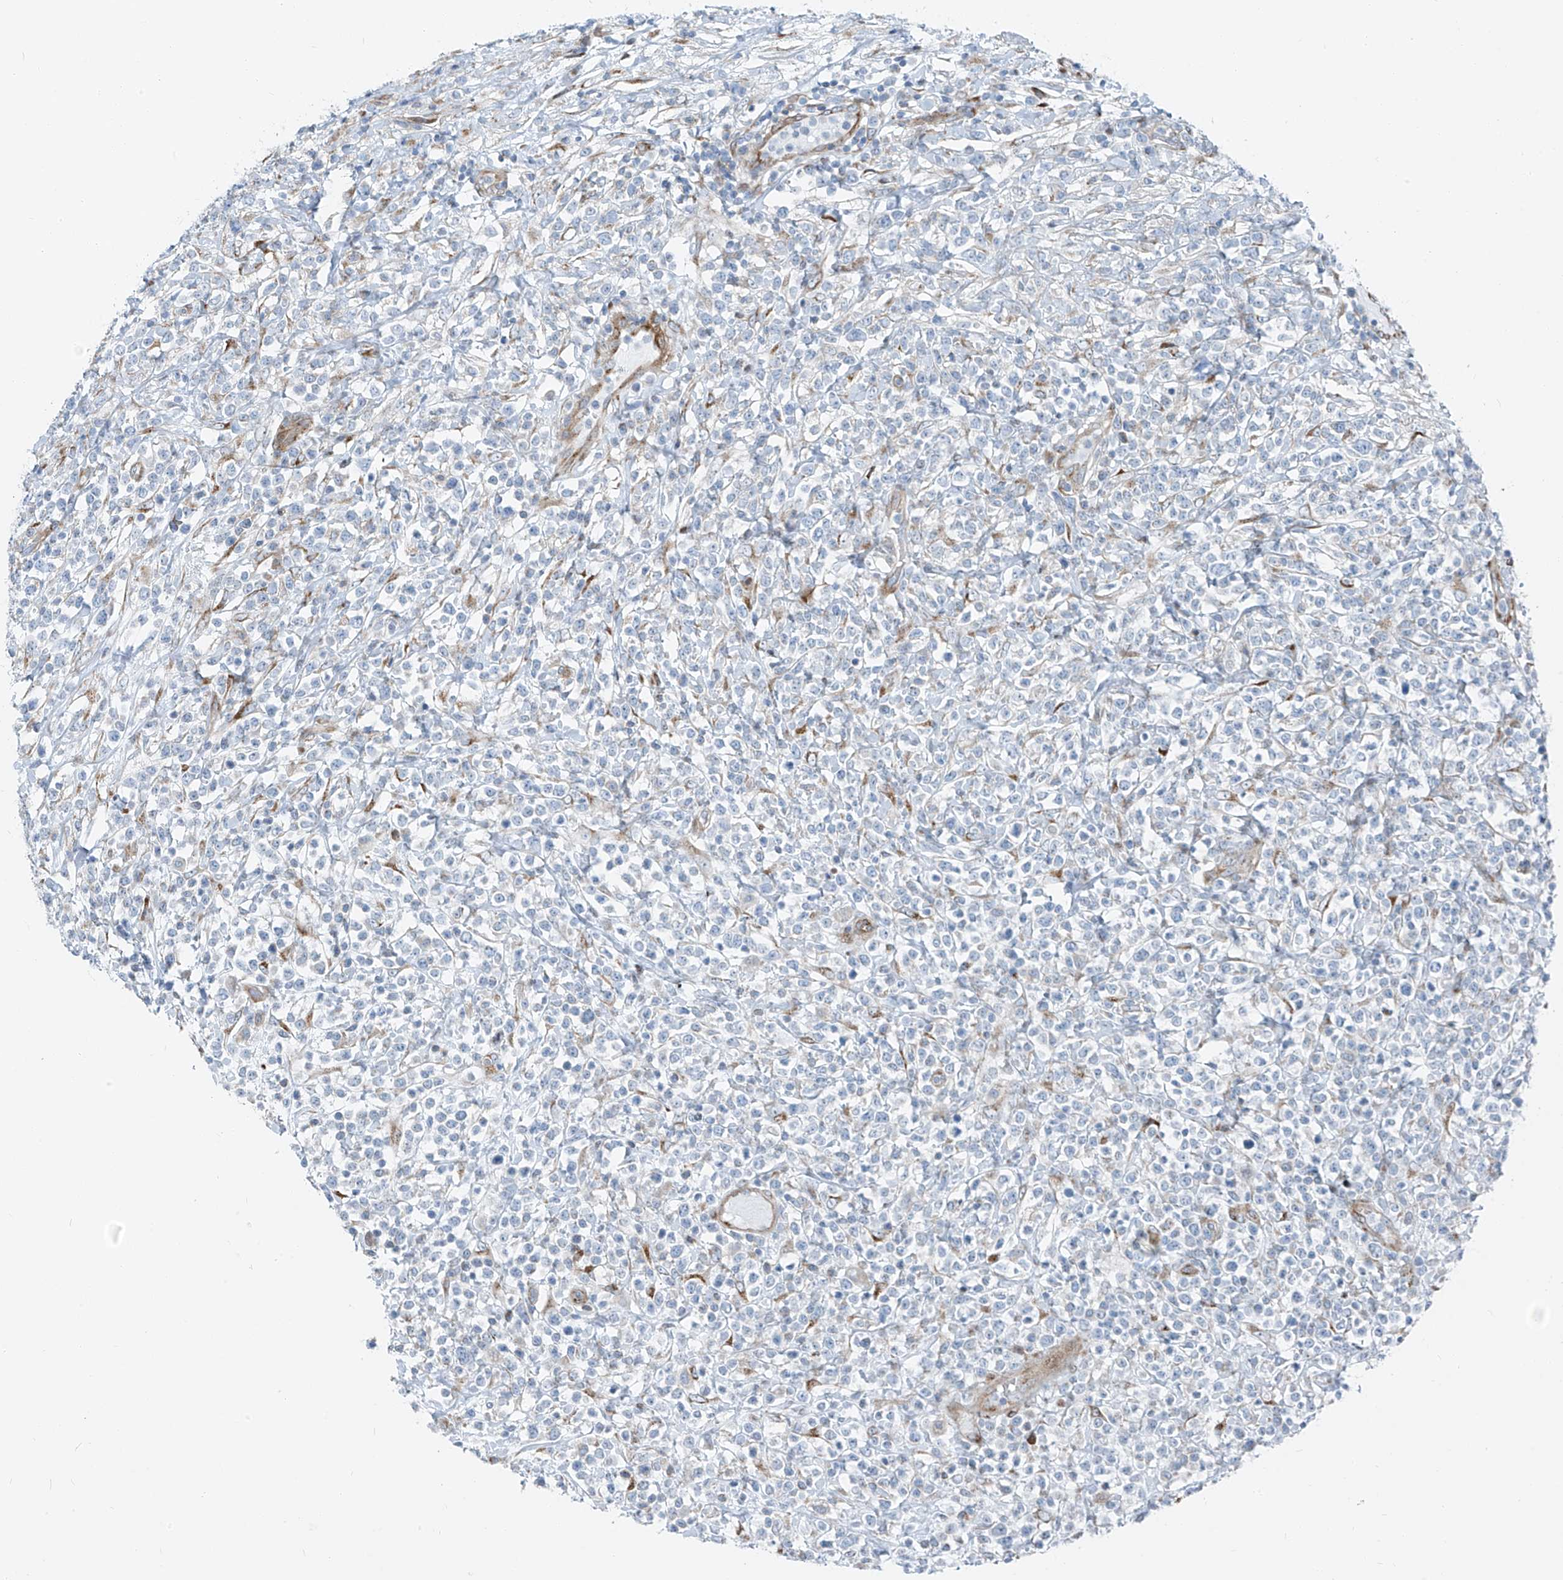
{"staining": {"intensity": "negative", "quantity": "none", "location": "none"}, "tissue": "lymphoma", "cell_type": "Tumor cells", "image_type": "cancer", "snomed": [{"axis": "morphology", "description": "Malignant lymphoma, non-Hodgkin's type, High grade"}, {"axis": "topography", "description": "Colon"}], "caption": "There is no significant expression in tumor cells of lymphoma. (IHC, brightfield microscopy, high magnification).", "gene": "HIC2", "patient": {"sex": "female", "age": 53}}